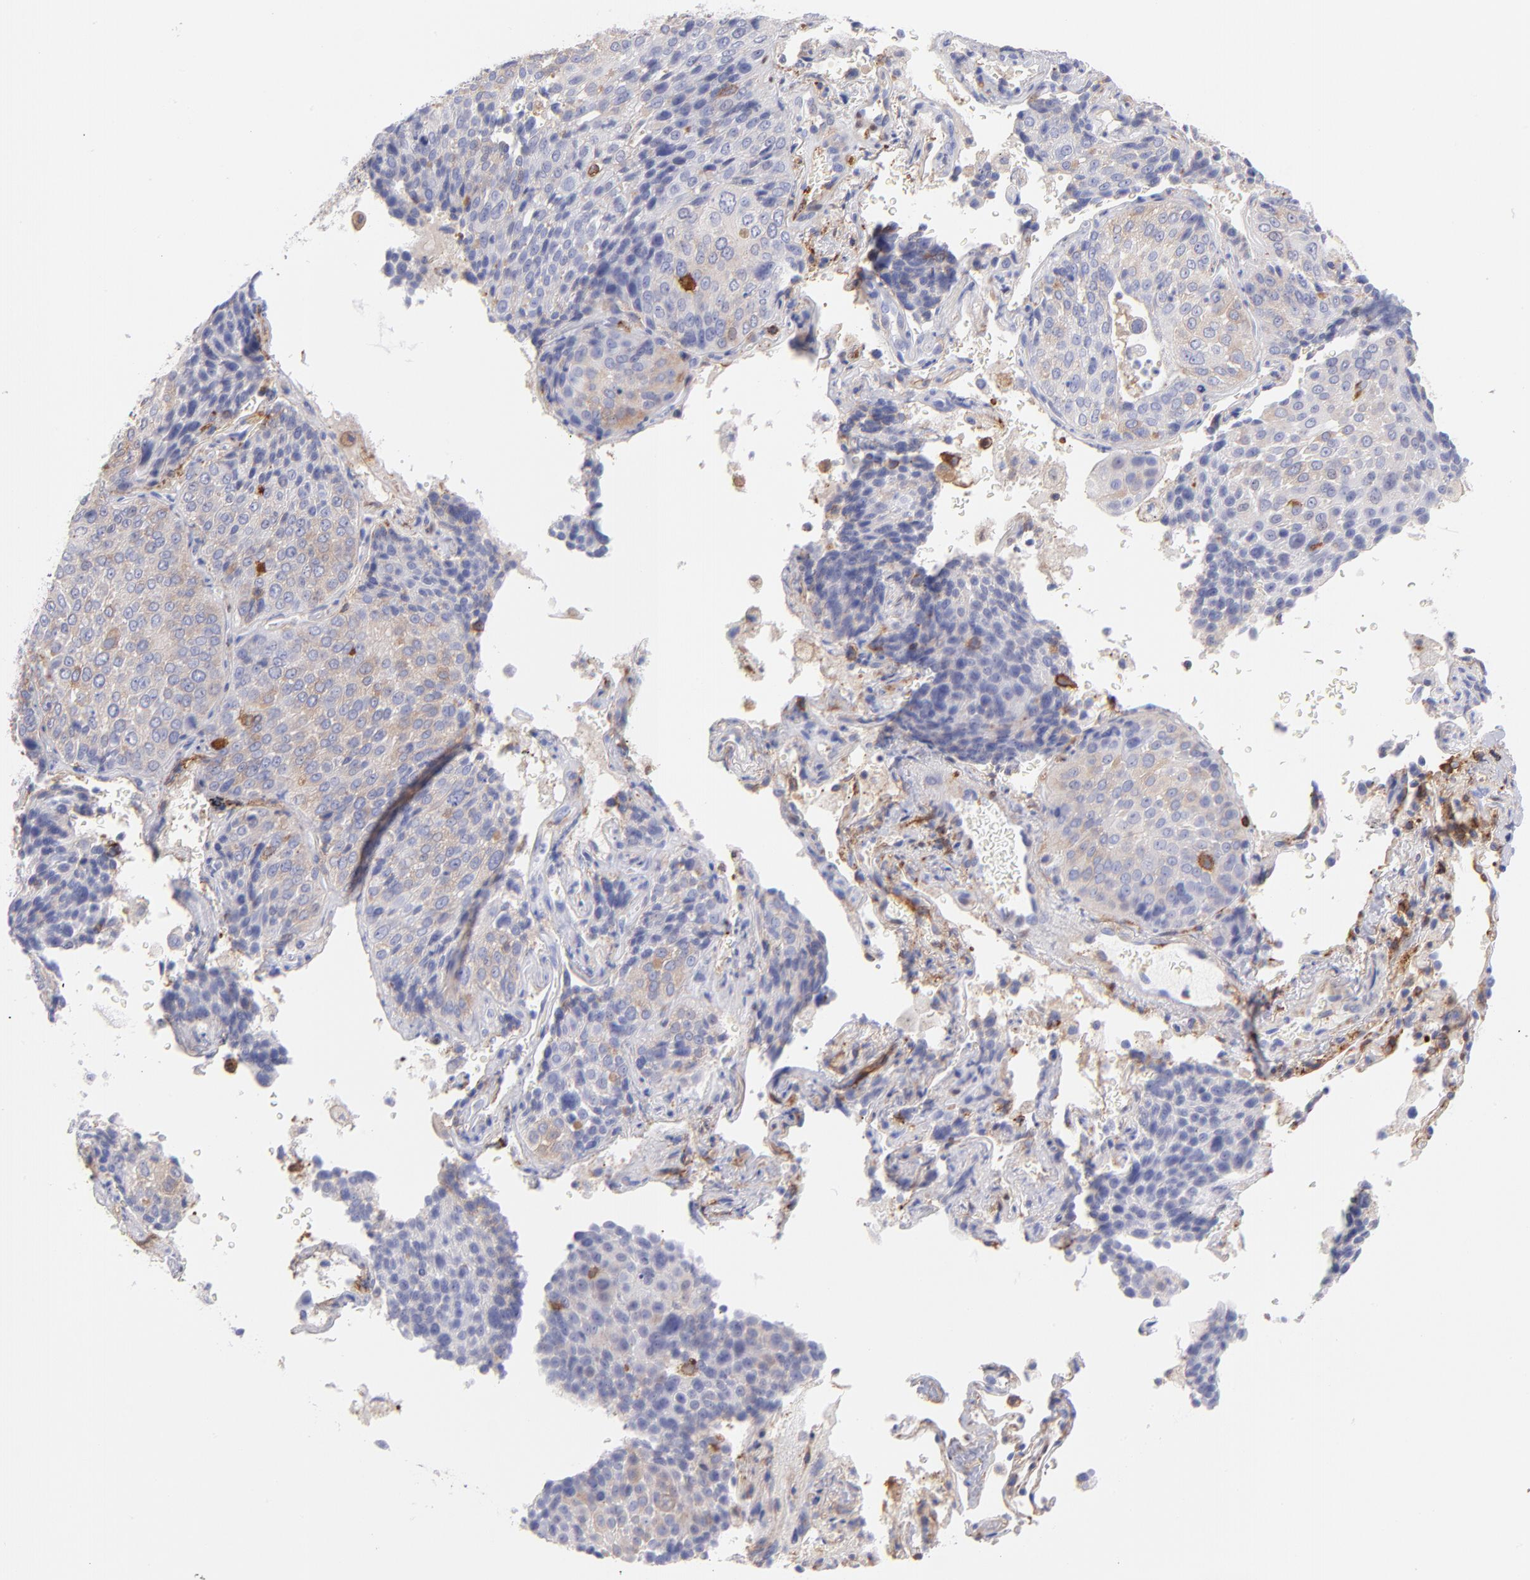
{"staining": {"intensity": "weak", "quantity": ">75%", "location": "cytoplasmic/membranous"}, "tissue": "lung cancer", "cell_type": "Tumor cells", "image_type": "cancer", "snomed": [{"axis": "morphology", "description": "Squamous cell carcinoma, NOS"}, {"axis": "topography", "description": "Lung"}], "caption": "A low amount of weak cytoplasmic/membranous staining is identified in approximately >75% of tumor cells in squamous cell carcinoma (lung) tissue.", "gene": "PRKCA", "patient": {"sex": "male", "age": 54}}